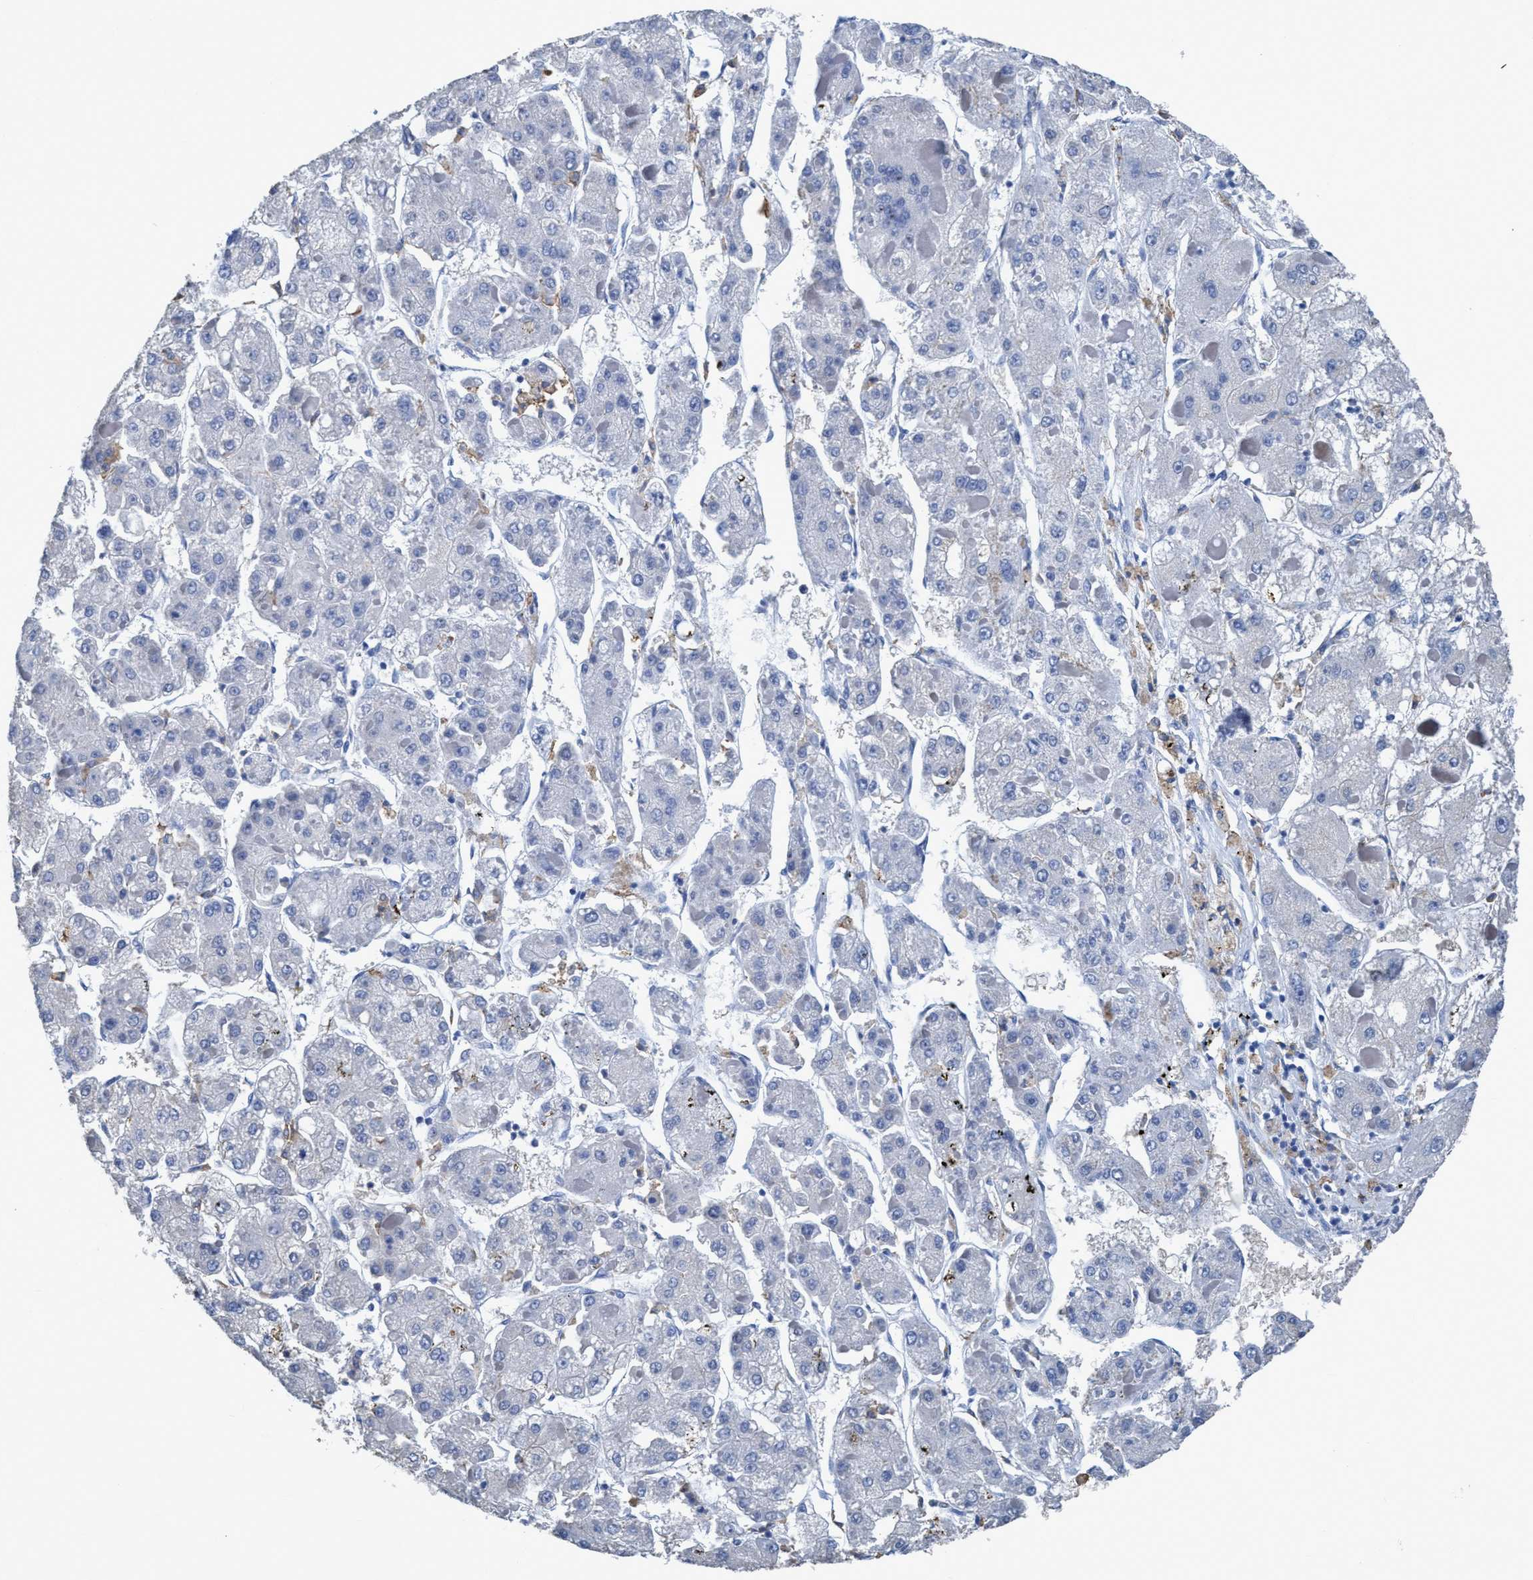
{"staining": {"intensity": "negative", "quantity": "none", "location": "none"}, "tissue": "liver cancer", "cell_type": "Tumor cells", "image_type": "cancer", "snomed": [{"axis": "morphology", "description": "Carcinoma, Hepatocellular, NOS"}, {"axis": "topography", "description": "Liver"}], "caption": "Liver cancer was stained to show a protein in brown. There is no significant positivity in tumor cells.", "gene": "DNAI1", "patient": {"sex": "female", "age": 73}}